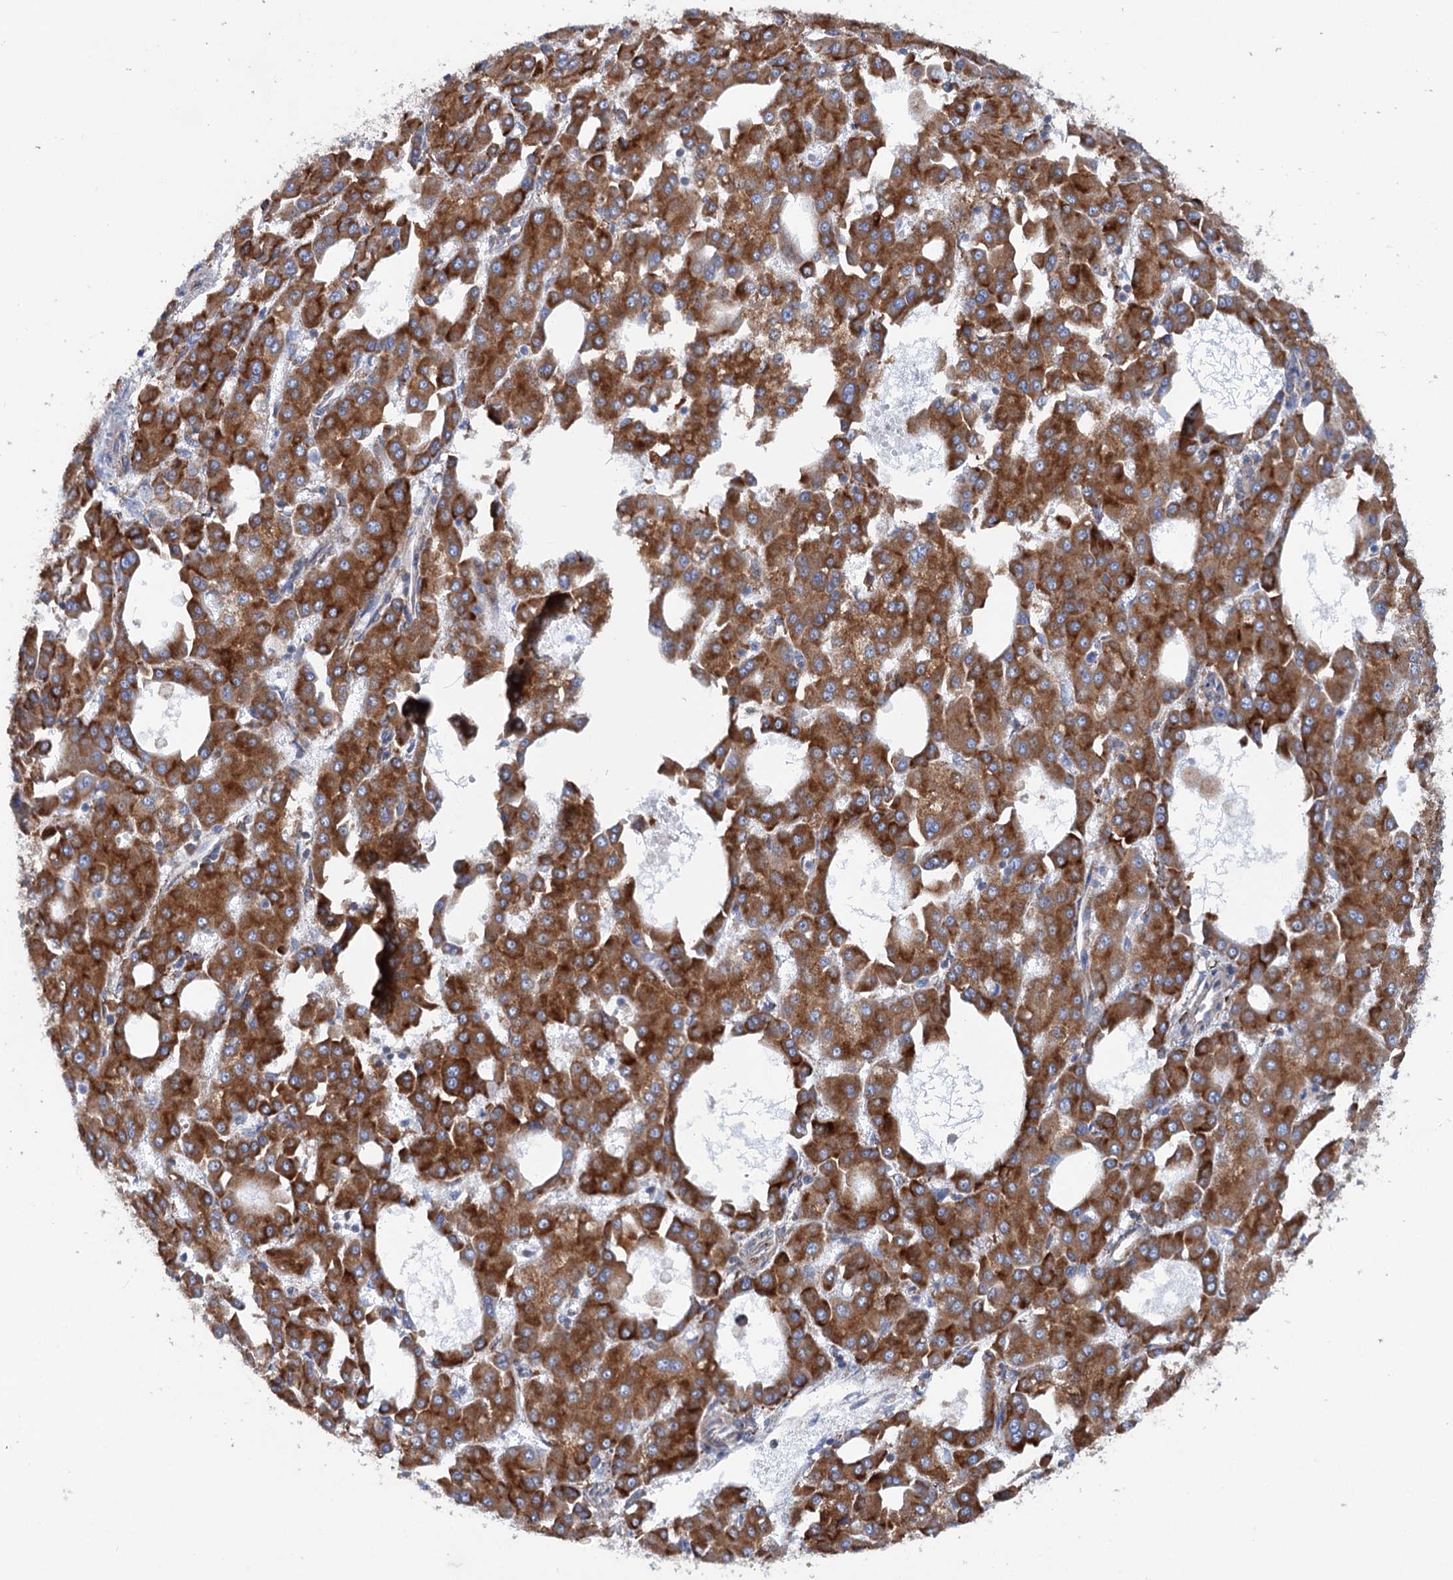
{"staining": {"intensity": "strong", "quantity": ">75%", "location": "cytoplasmic/membranous"}, "tissue": "liver cancer", "cell_type": "Tumor cells", "image_type": "cancer", "snomed": [{"axis": "morphology", "description": "Carcinoma, Hepatocellular, NOS"}, {"axis": "topography", "description": "Liver"}], "caption": "An image of hepatocellular carcinoma (liver) stained for a protein reveals strong cytoplasmic/membranous brown staining in tumor cells.", "gene": "SHE", "patient": {"sex": "male", "age": 47}}